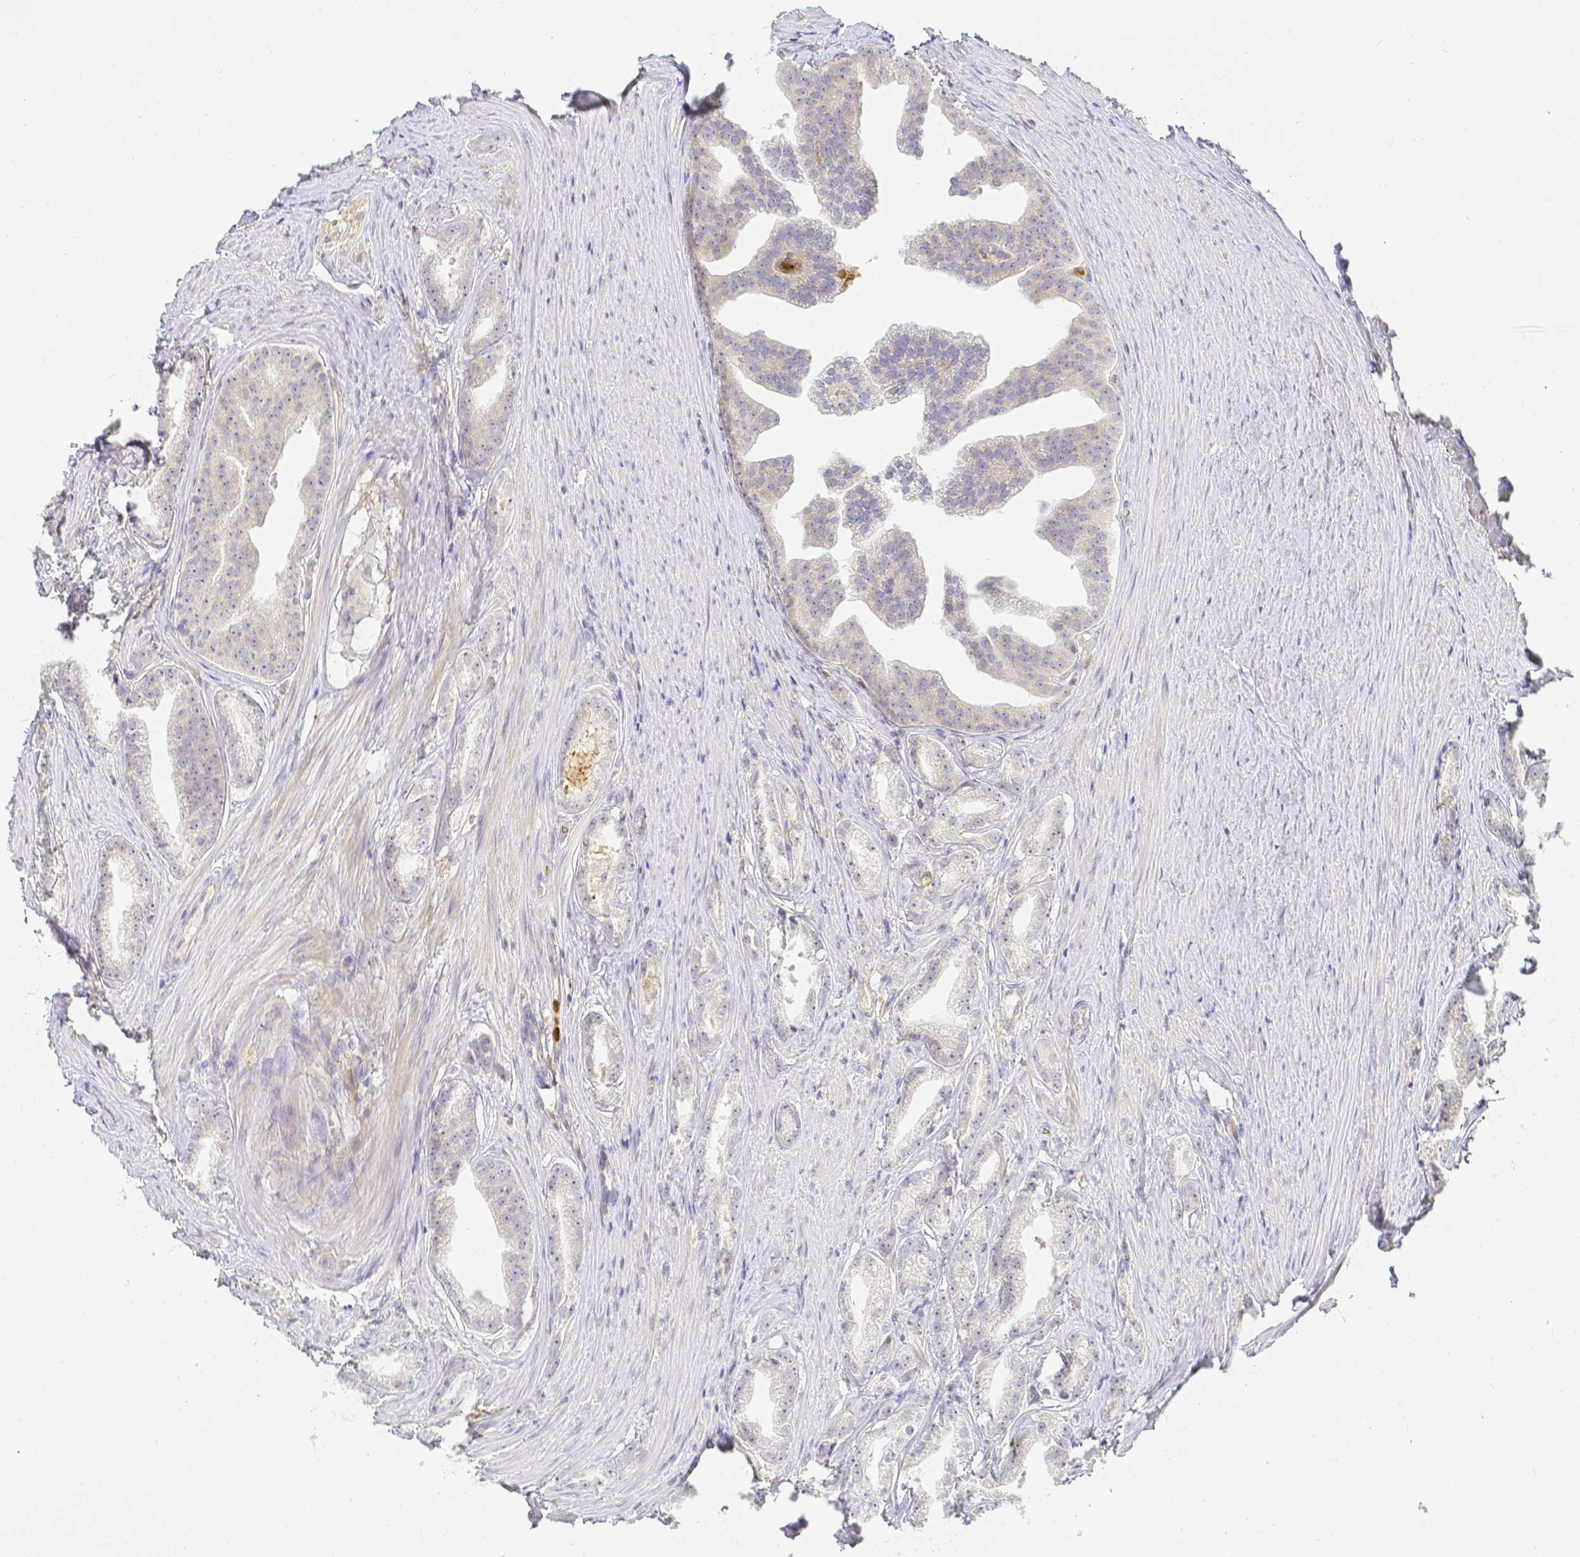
{"staining": {"intensity": "negative", "quantity": "none", "location": "none"}, "tissue": "prostate cancer", "cell_type": "Tumor cells", "image_type": "cancer", "snomed": [{"axis": "morphology", "description": "Adenocarcinoma, Low grade"}, {"axis": "topography", "description": "Prostate"}], "caption": "High magnification brightfield microscopy of prostate adenocarcinoma (low-grade) stained with DAB (3,3'-diaminobenzidine) (brown) and counterstained with hematoxylin (blue): tumor cells show no significant positivity. (DAB (3,3'-diaminobenzidine) IHC, high magnification).", "gene": "KCNH1", "patient": {"sex": "male", "age": 65}}